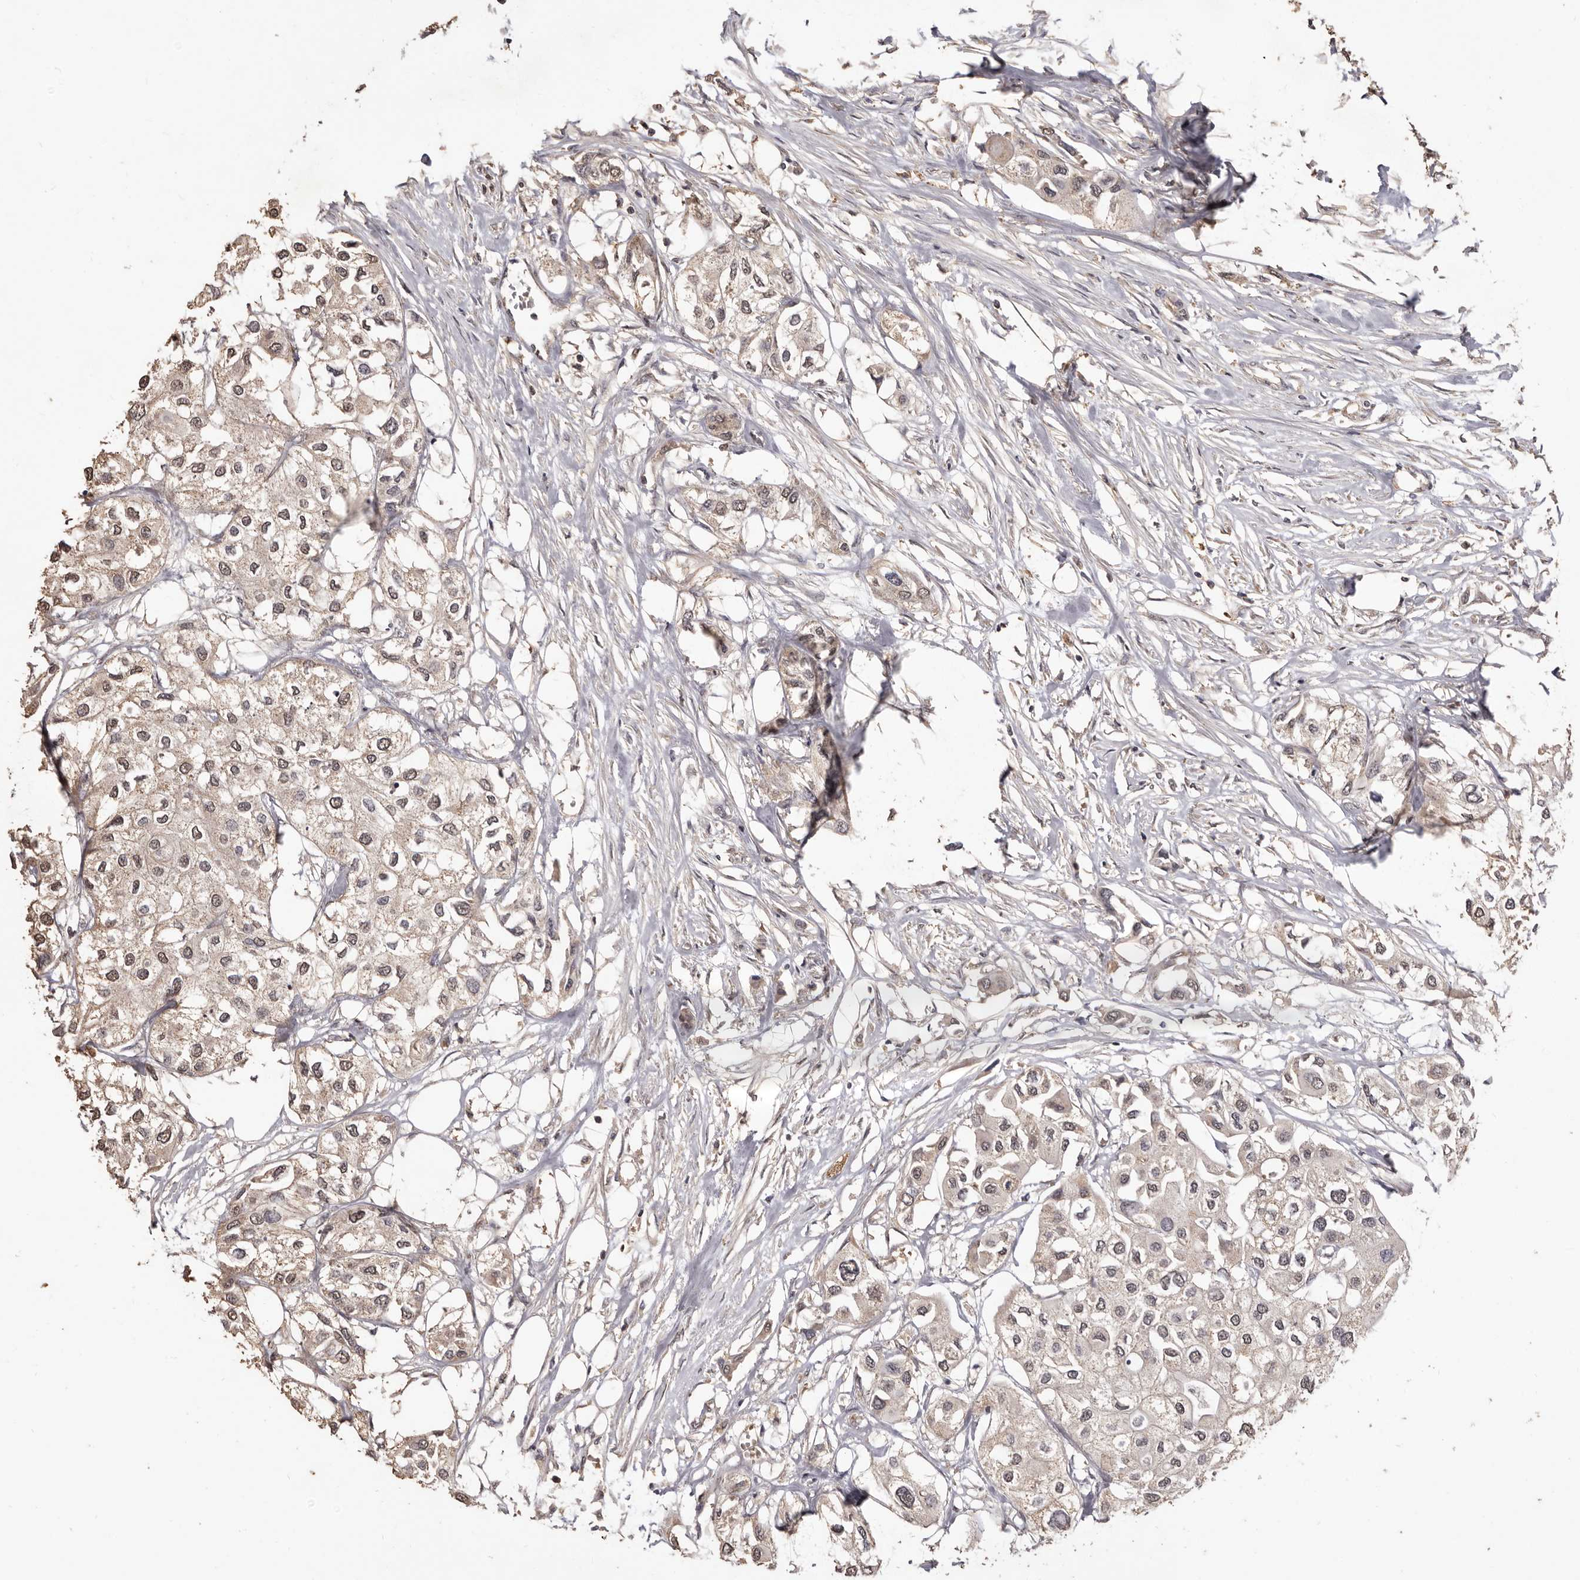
{"staining": {"intensity": "weak", "quantity": "25%-75%", "location": "cytoplasmic/membranous,nuclear"}, "tissue": "urothelial cancer", "cell_type": "Tumor cells", "image_type": "cancer", "snomed": [{"axis": "morphology", "description": "Urothelial carcinoma, High grade"}, {"axis": "topography", "description": "Urinary bladder"}], "caption": "Immunohistochemistry (IHC) photomicrograph of neoplastic tissue: urothelial cancer stained using immunohistochemistry (IHC) exhibits low levels of weak protein expression localized specifically in the cytoplasmic/membranous and nuclear of tumor cells, appearing as a cytoplasmic/membranous and nuclear brown color.", "gene": "INAVA", "patient": {"sex": "male", "age": 64}}